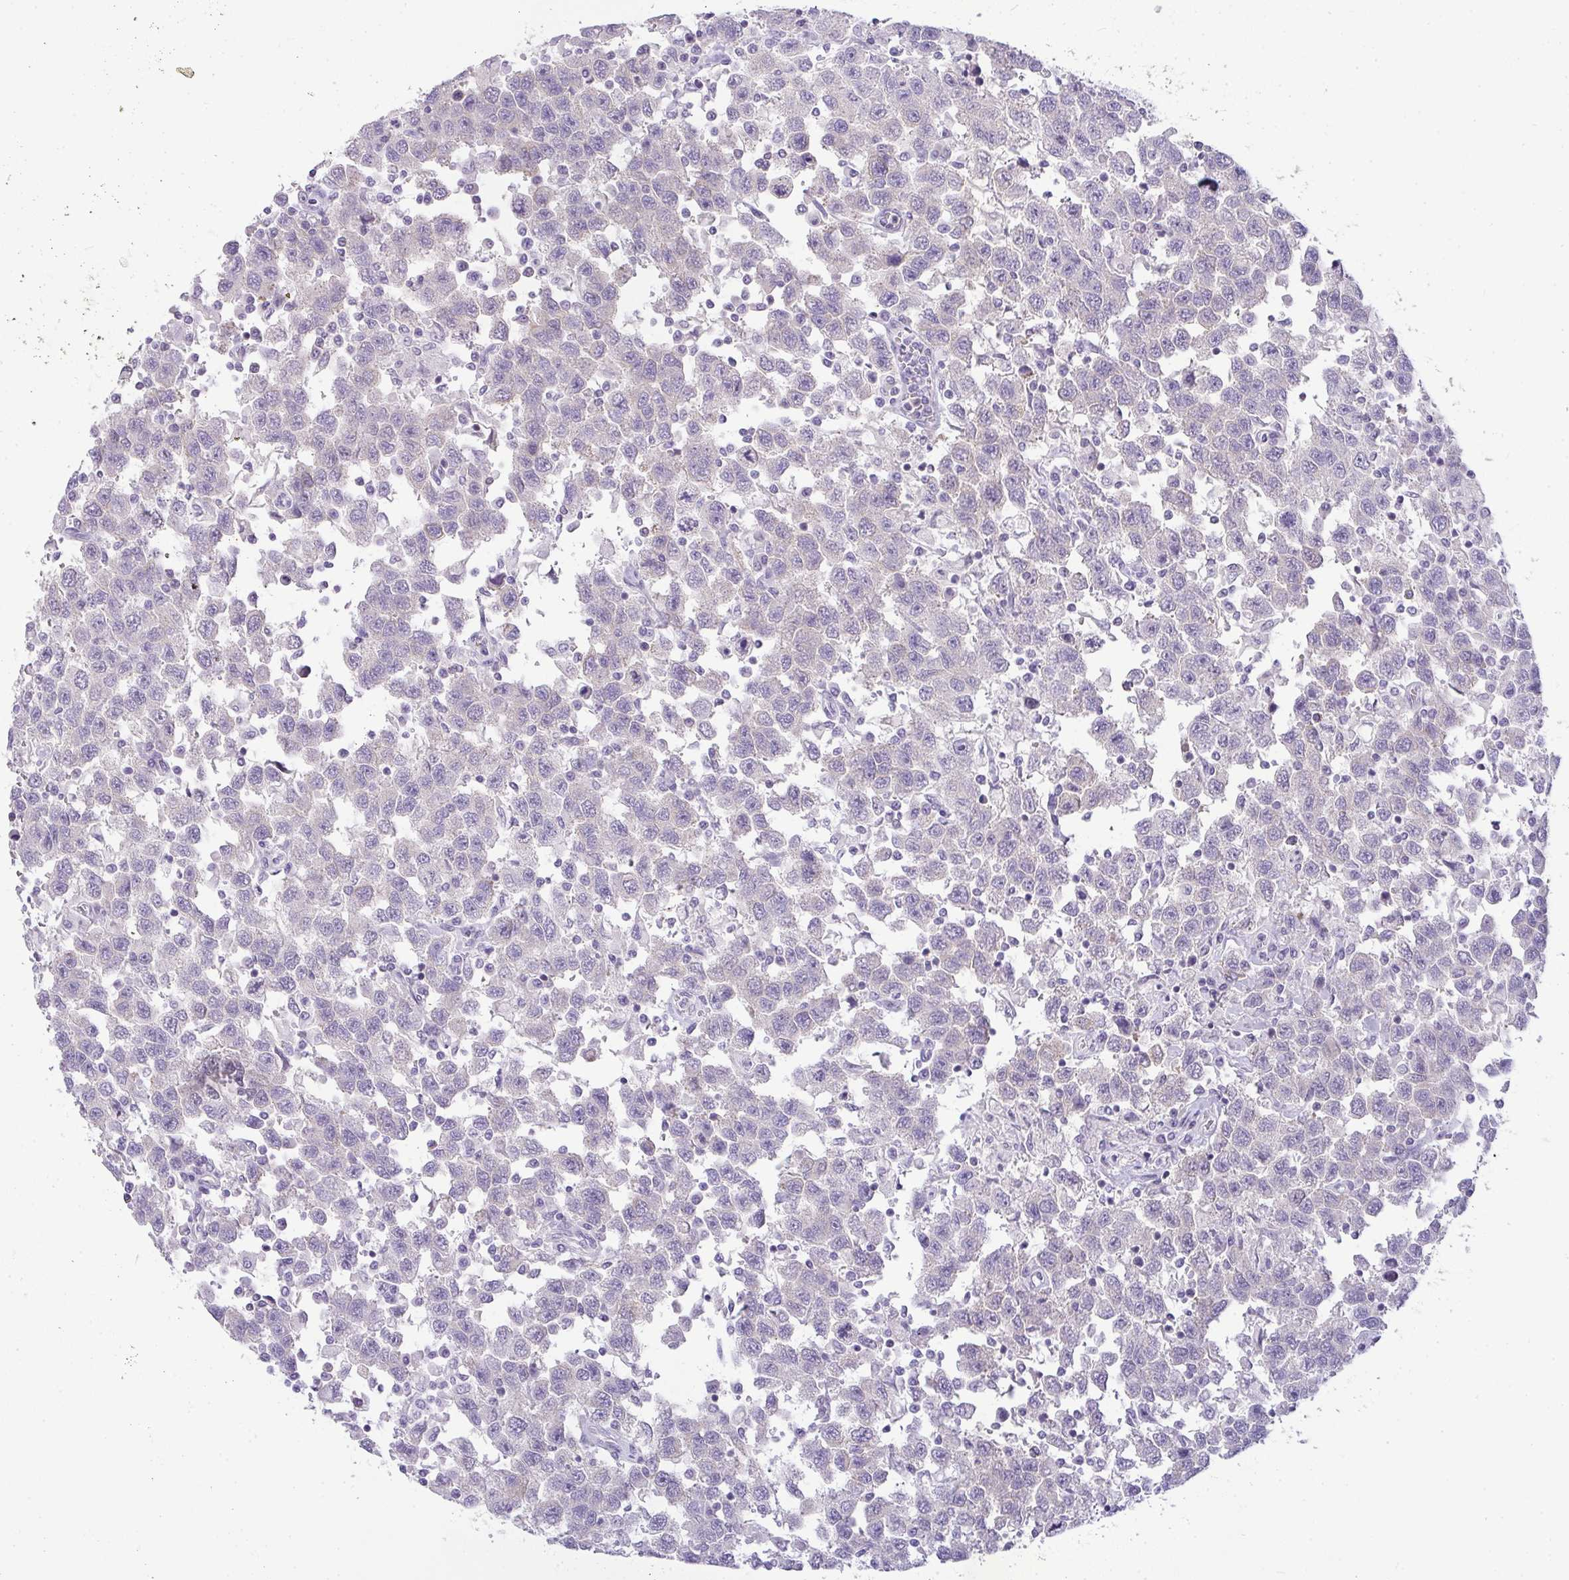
{"staining": {"intensity": "negative", "quantity": "none", "location": "none"}, "tissue": "testis cancer", "cell_type": "Tumor cells", "image_type": "cancer", "snomed": [{"axis": "morphology", "description": "Seminoma, NOS"}, {"axis": "topography", "description": "Testis"}], "caption": "Immunohistochemistry photomicrograph of neoplastic tissue: testis cancer stained with DAB exhibits no significant protein positivity in tumor cells. (DAB IHC visualized using brightfield microscopy, high magnification).", "gene": "LIPE", "patient": {"sex": "male", "age": 41}}